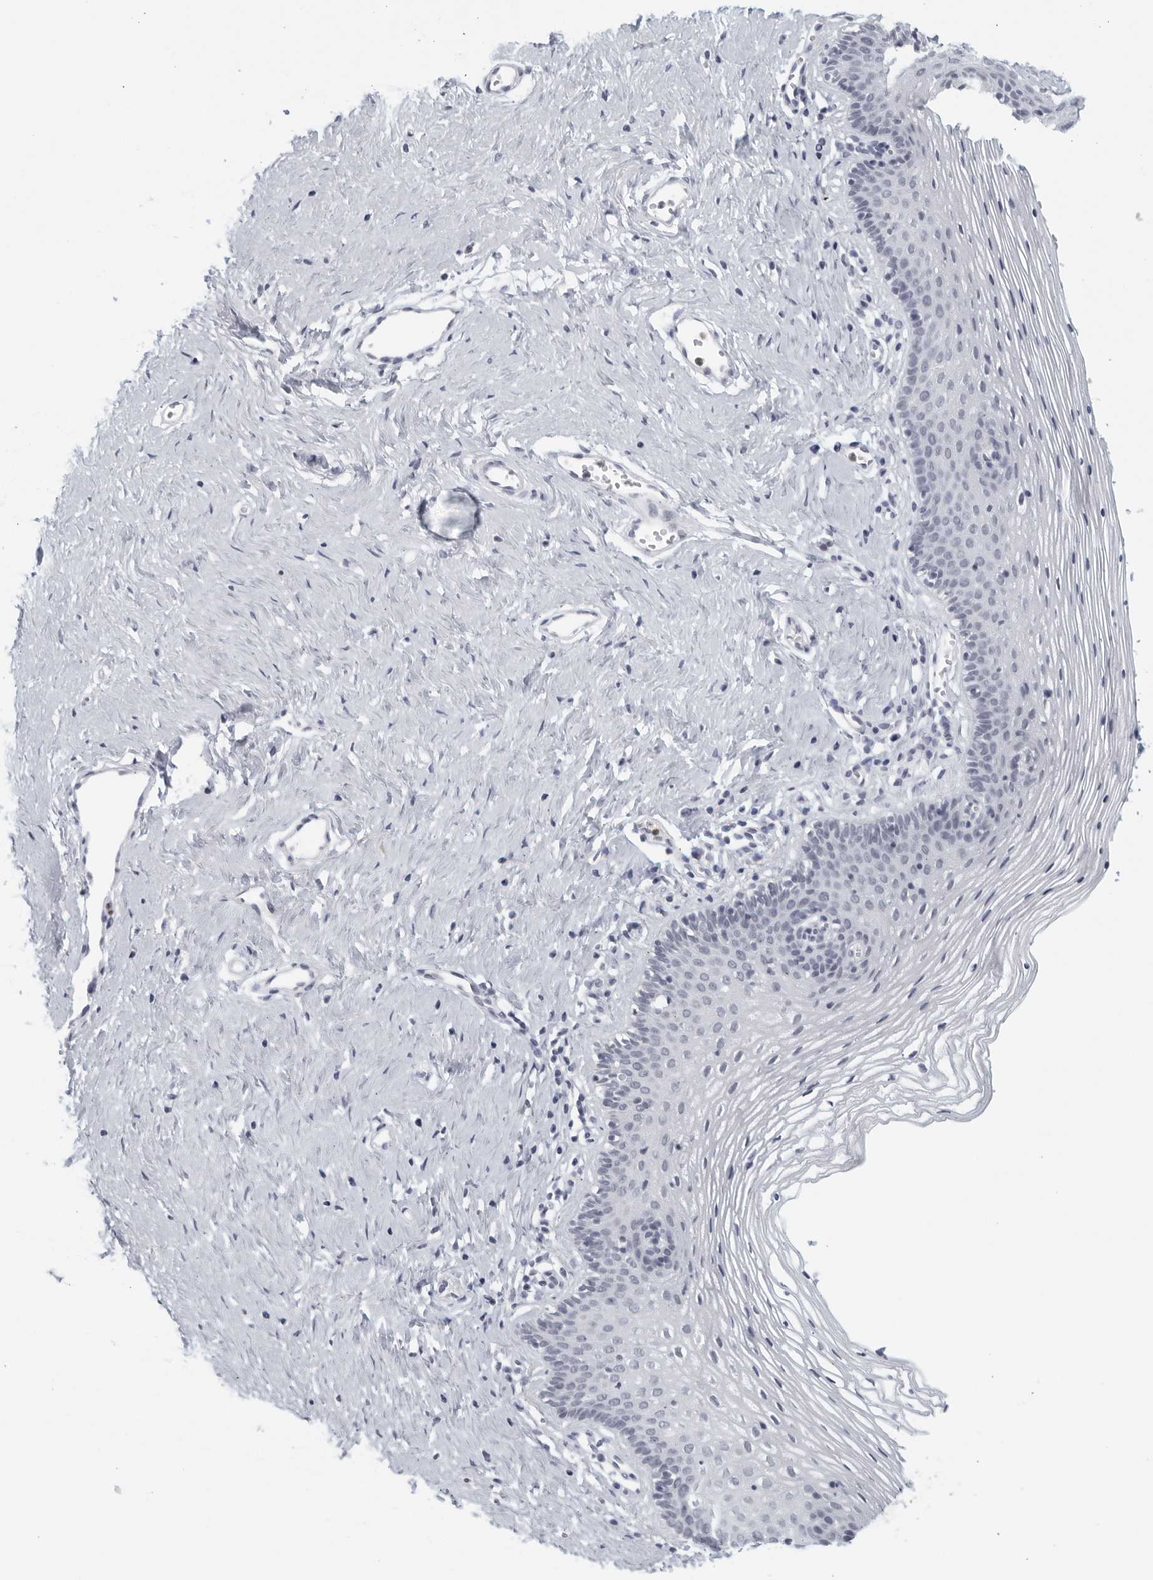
{"staining": {"intensity": "negative", "quantity": "none", "location": "none"}, "tissue": "vagina", "cell_type": "Squamous epithelial cells", "image_type": "normal", "snomed": [{"axis": "morphology", "description": "Normal tissue, NOS"}, {"axis": "topography", "description": "Vagina"}], "caption": "Immunohistochemistry of normal vagina exhibits no staining in squamous epithelial cells. Nuclei are stained in blue.", "gene": "KLK7", "patient": {"sex": "female", "age": 32}}